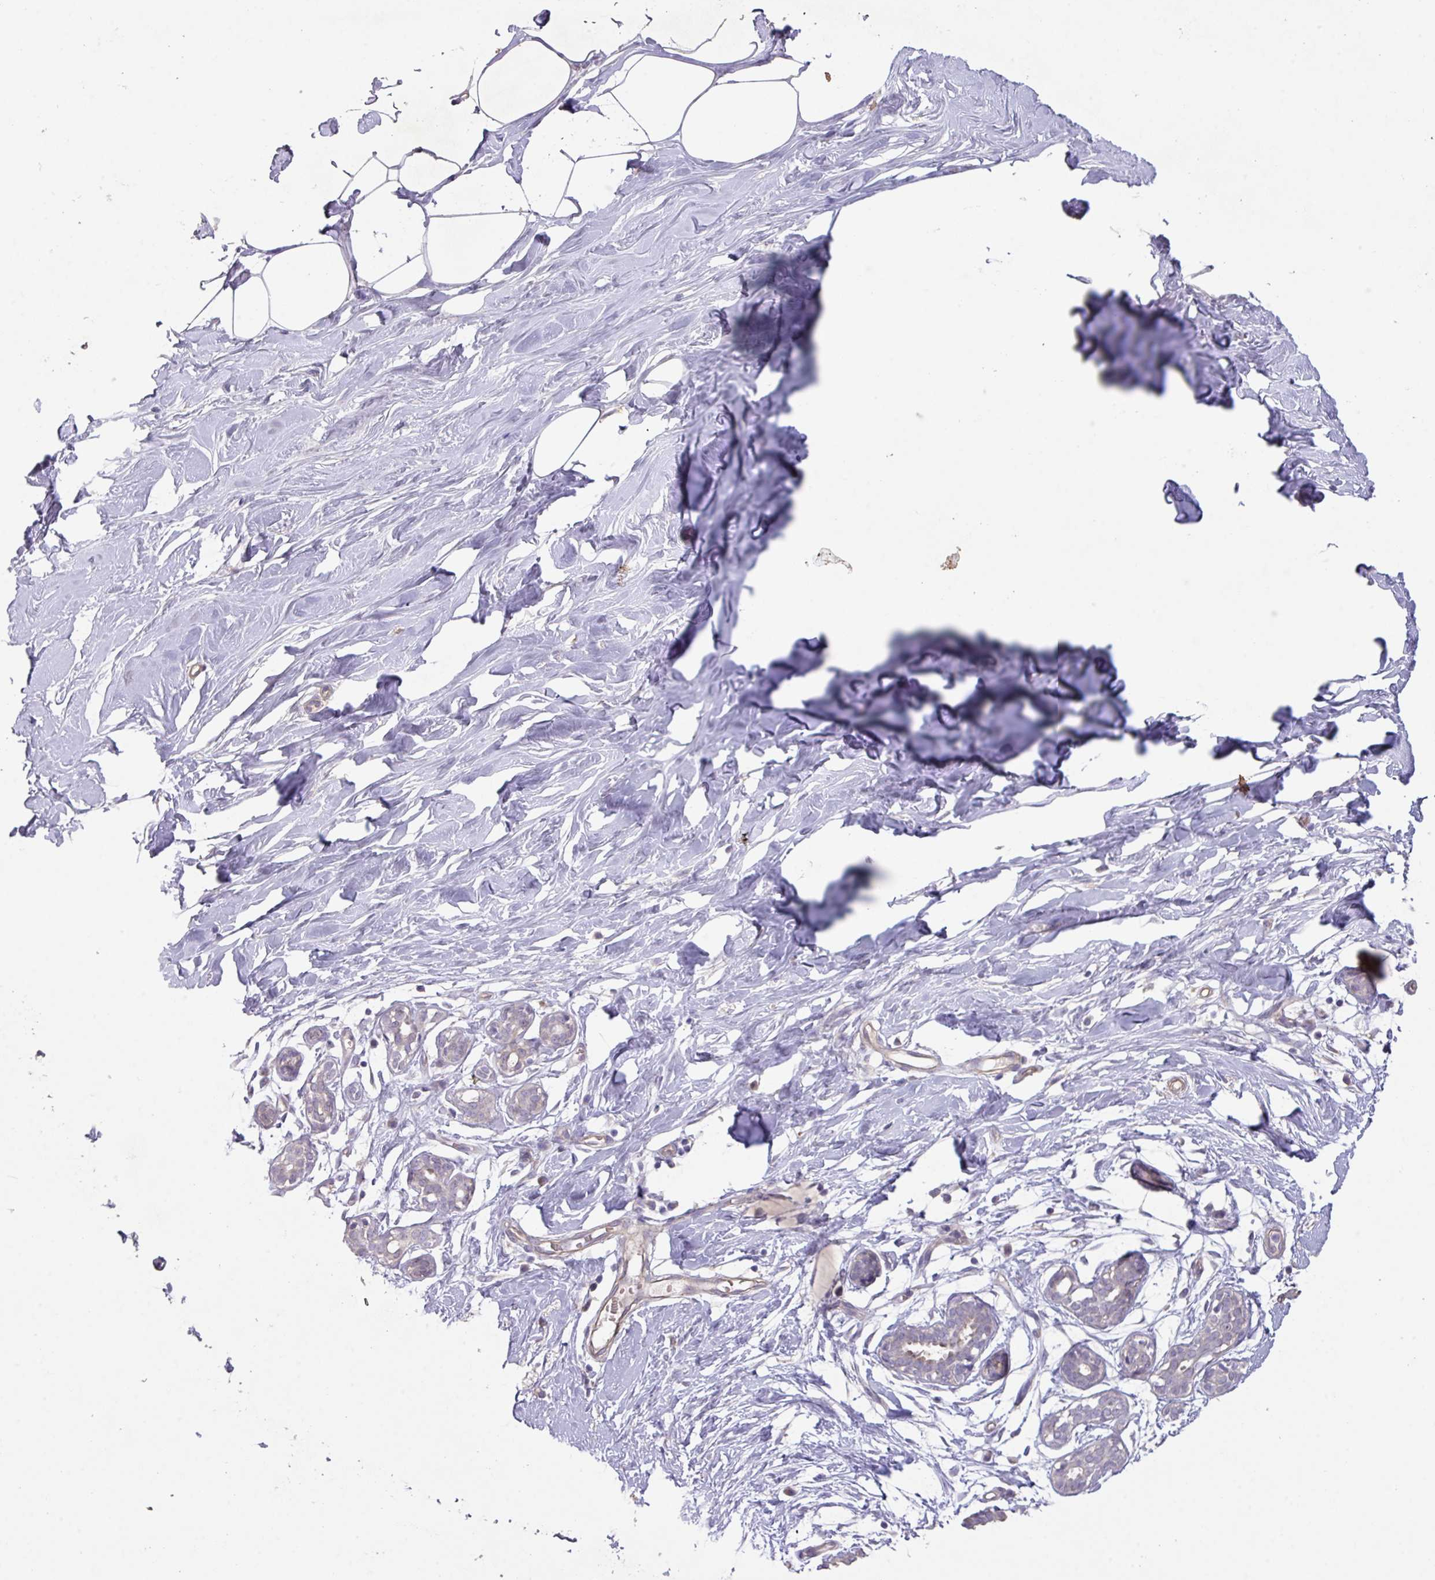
{"staining": {"intensity": "negative", "quantity": "none", "location": "none"}, "tissue": "breast", "cell_type": "Adipocytes", "image_type": "normal", "snomed": [{"axis": "morphology", "description": "Normal tissue, NOS"}, {"axis": "topography", "description": "Breast"}], "caption": "Image shows no significant protein expression in adipocytes of benign breast.", "gene": "PRADC1", "patient": {"sex": "female", "age": 27}}